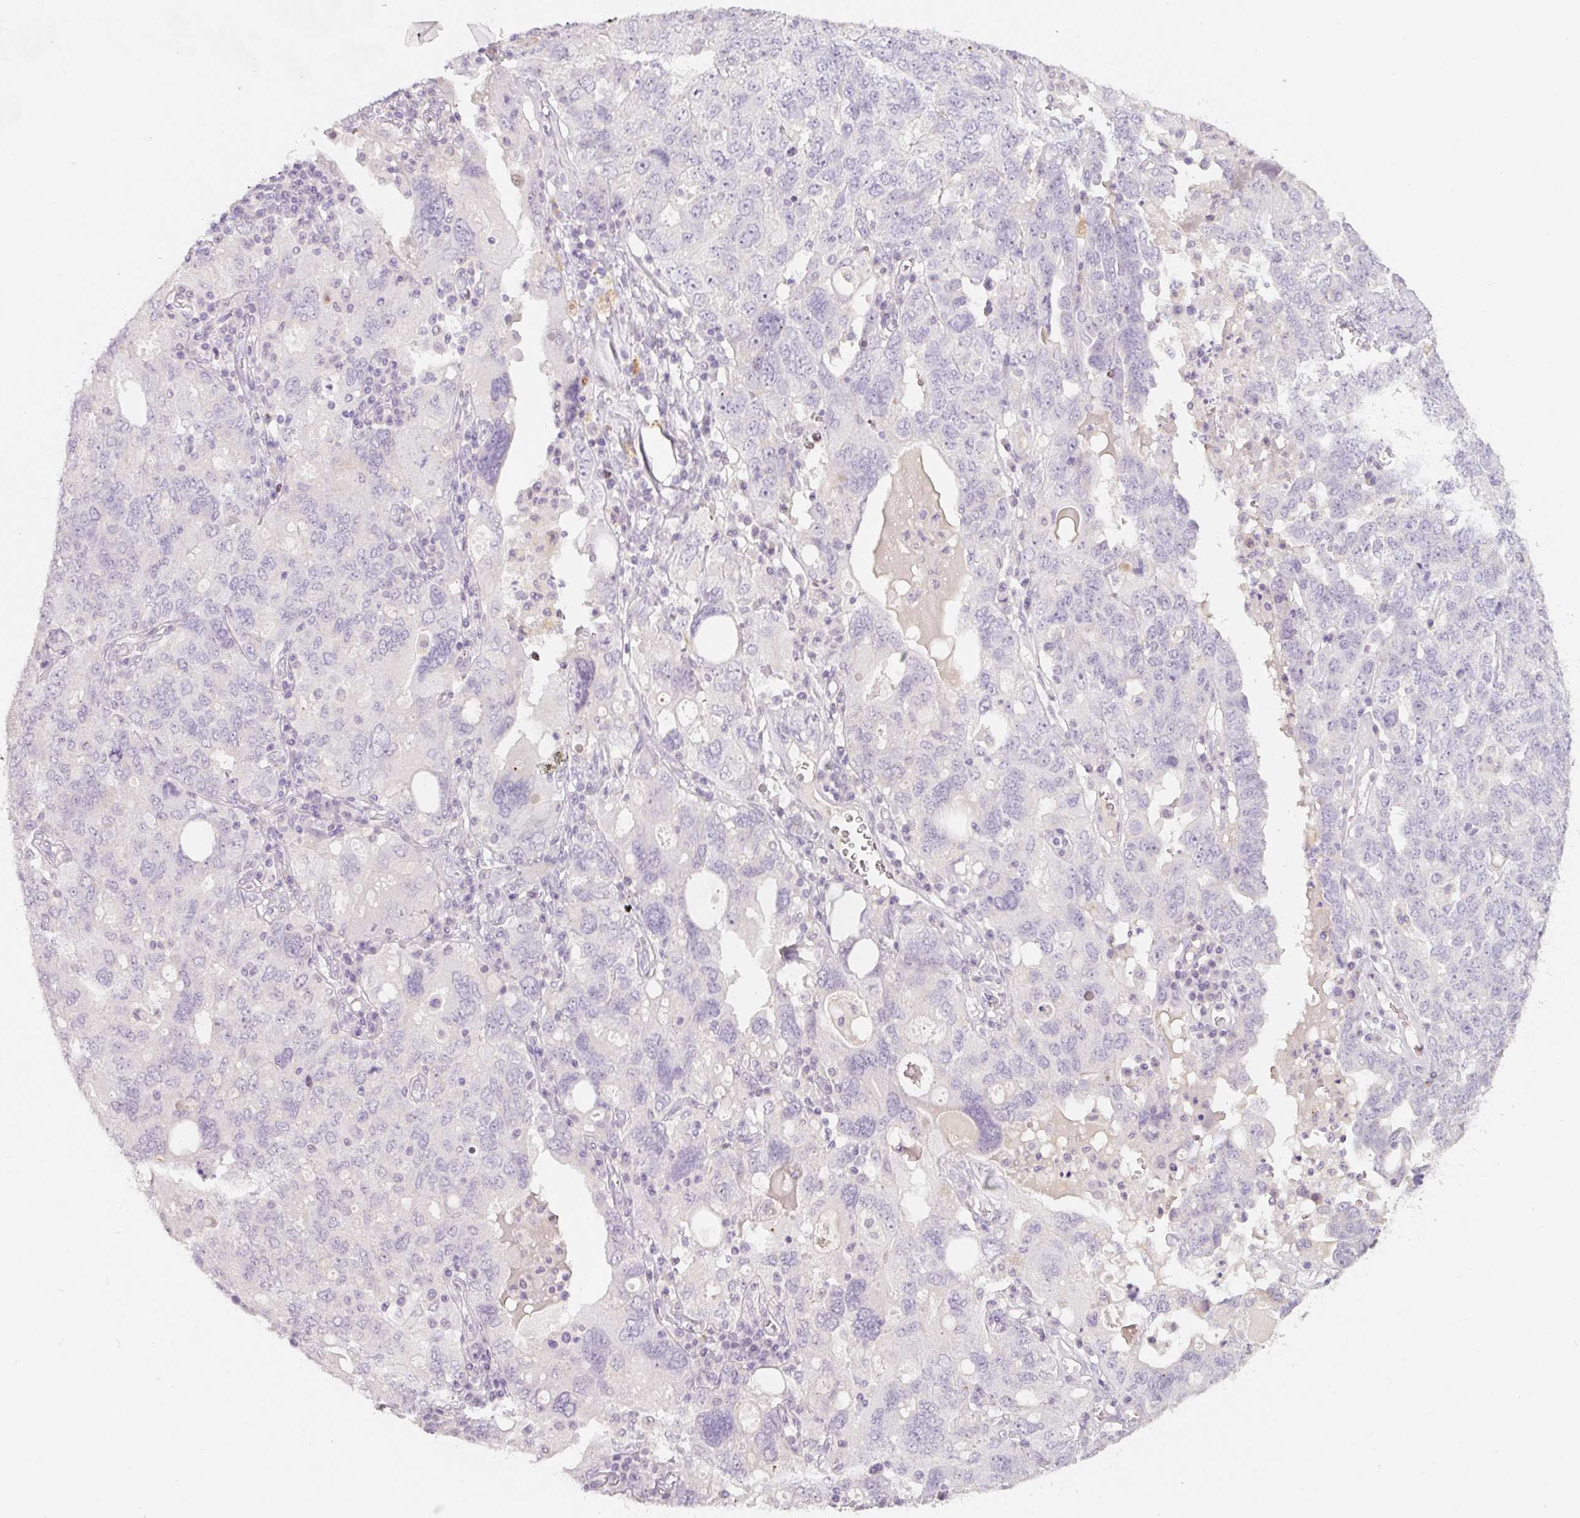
{"staining": {"intensity": "negative", "quantity": "none", "location": "none"}, "tissue": "ovarian cancer", "cell_type": "Tumor cells", "image_type": "cancer", "snomed": [{"axis": "morphology", "description": "Carcinoma, endometroid"}, {"axis": "topography", "description": "Ovary"}], "caption": "Protein analysis of ovarian endometroid carcinoma reveals no significant expression in tumor cells.", "gene": "ENSG00000206549", "patient": {"sex": "female", "age": 62}}